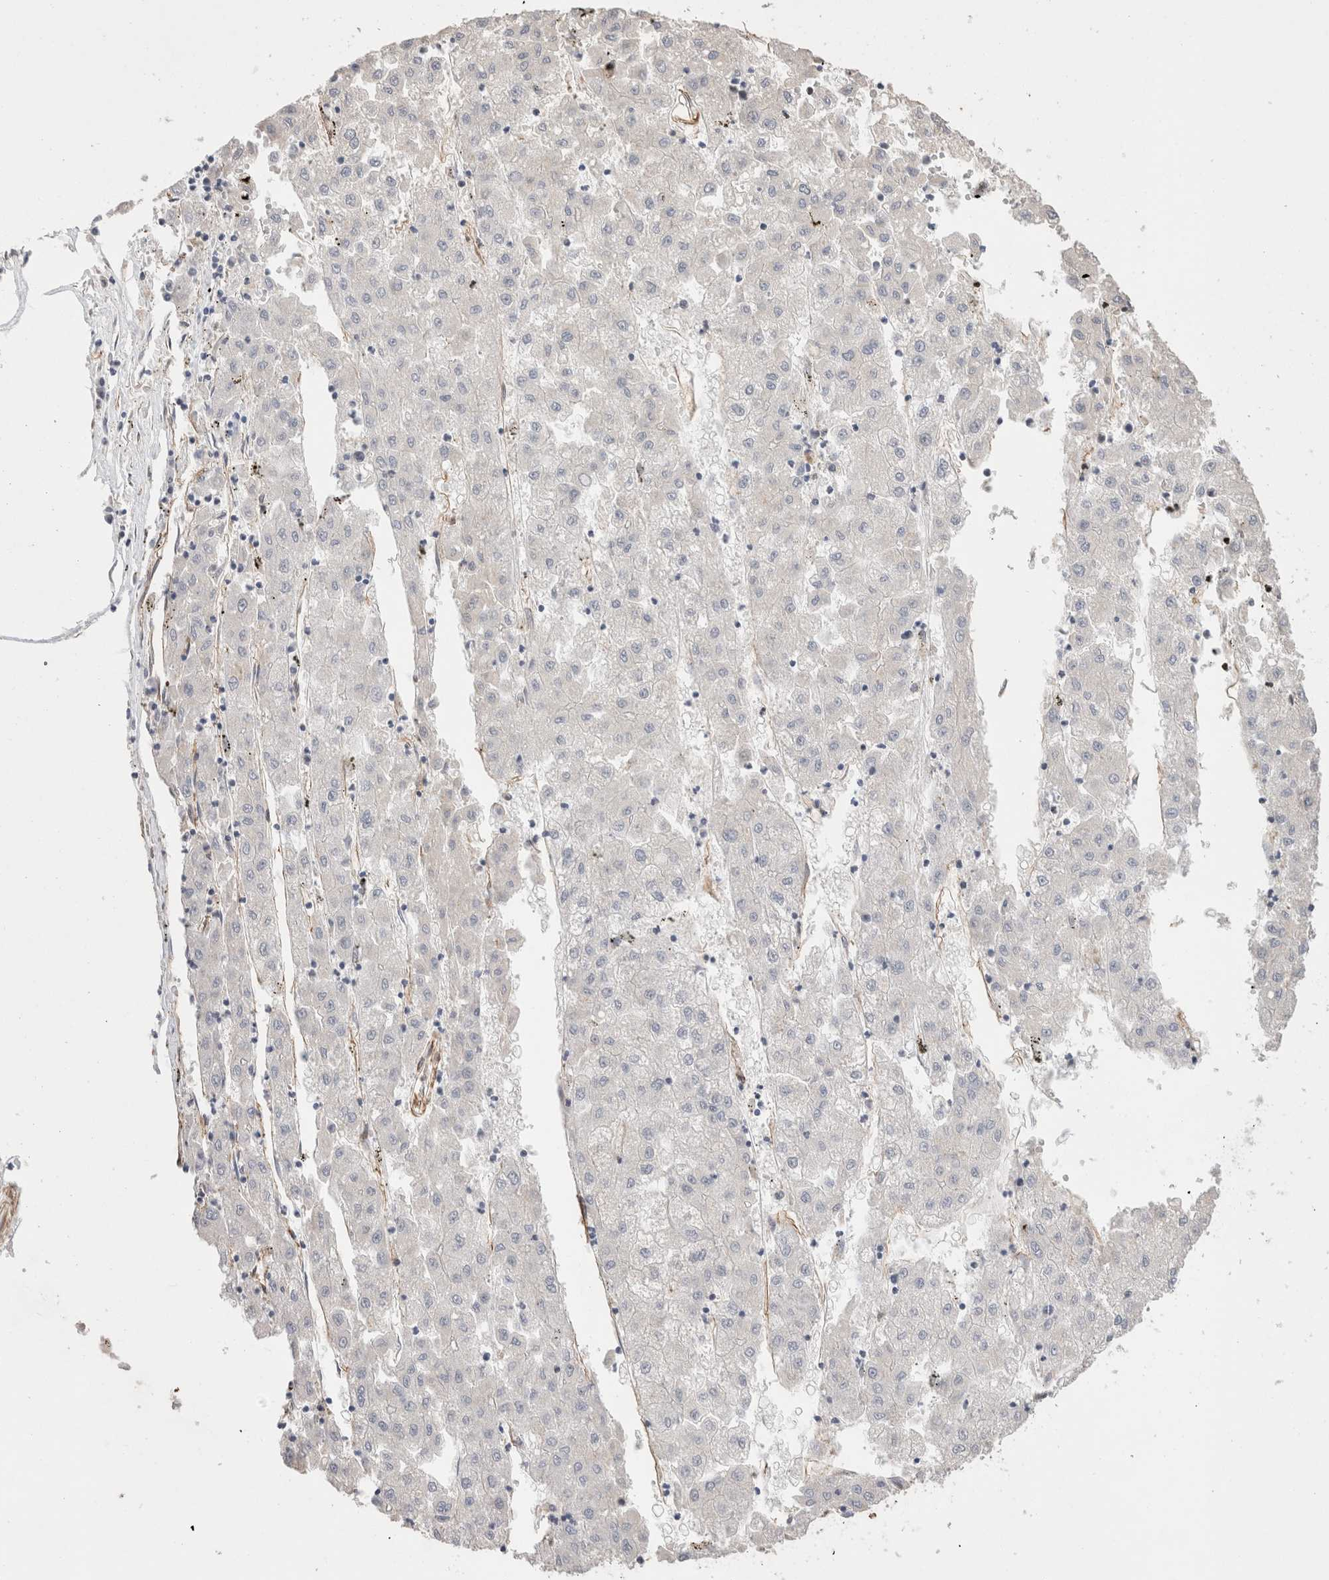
{"staining": {"intensity": "negative", "quantity": "none", "location": "none"}, "tissue": "liver cancer", "cell_type": "Tumor cells", "image_type": "cancer", "snomed": [{"axis": "morphology", "description": "Carcinoma, Hepatocellular, NOS"}, {"axis": "topography", "description": "Liver"}], "caption": "Photomicrograph shows no protein positivity in tumor cells of hepatocellular carcinoma (liver) tissue. (DAB IHC, high magnification).", "gene": "CAAP1", "patient": {"sex": "male", "age": 72}}